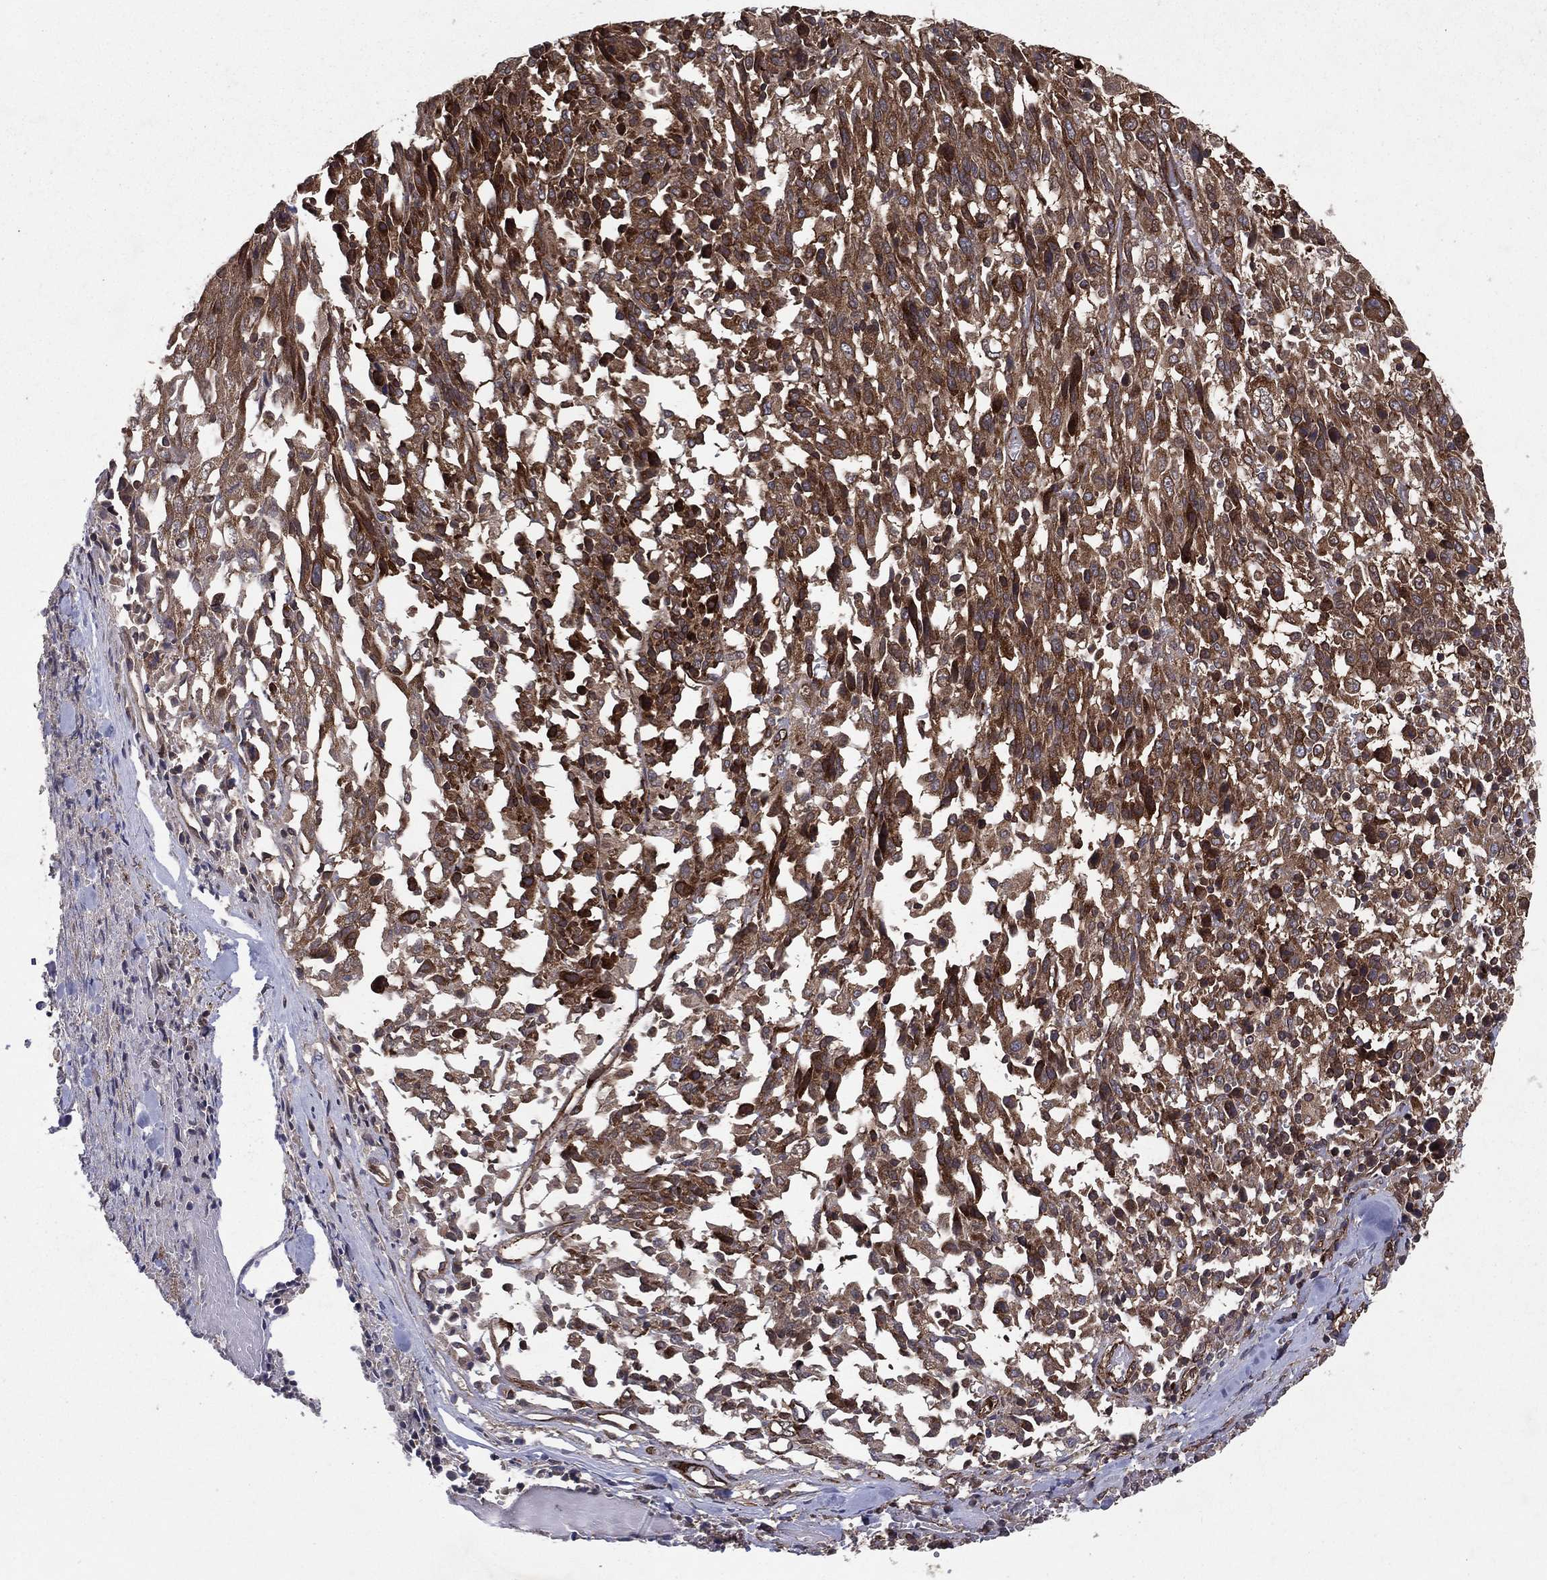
{"staining": {"intensity": "moderate", "quantity": ">75%", "location": "cytoplasmic/membranous"}, "tissue": "melanoma", "cell_type": "Tumor cells", "image_type": "cancer", "snomed": [{"axis": "morphology", "description": "Malignant melanoma, NOS"}, {"axis": "topography", "description": "Skin"}], "caption": "Protein expression analysis of human melanoma reveals moderate cytoplasmic/membranous positivity in about >75% of tumor cells.", "gene": "CERS2", "patient": {"sex": "female", "age": 91}}